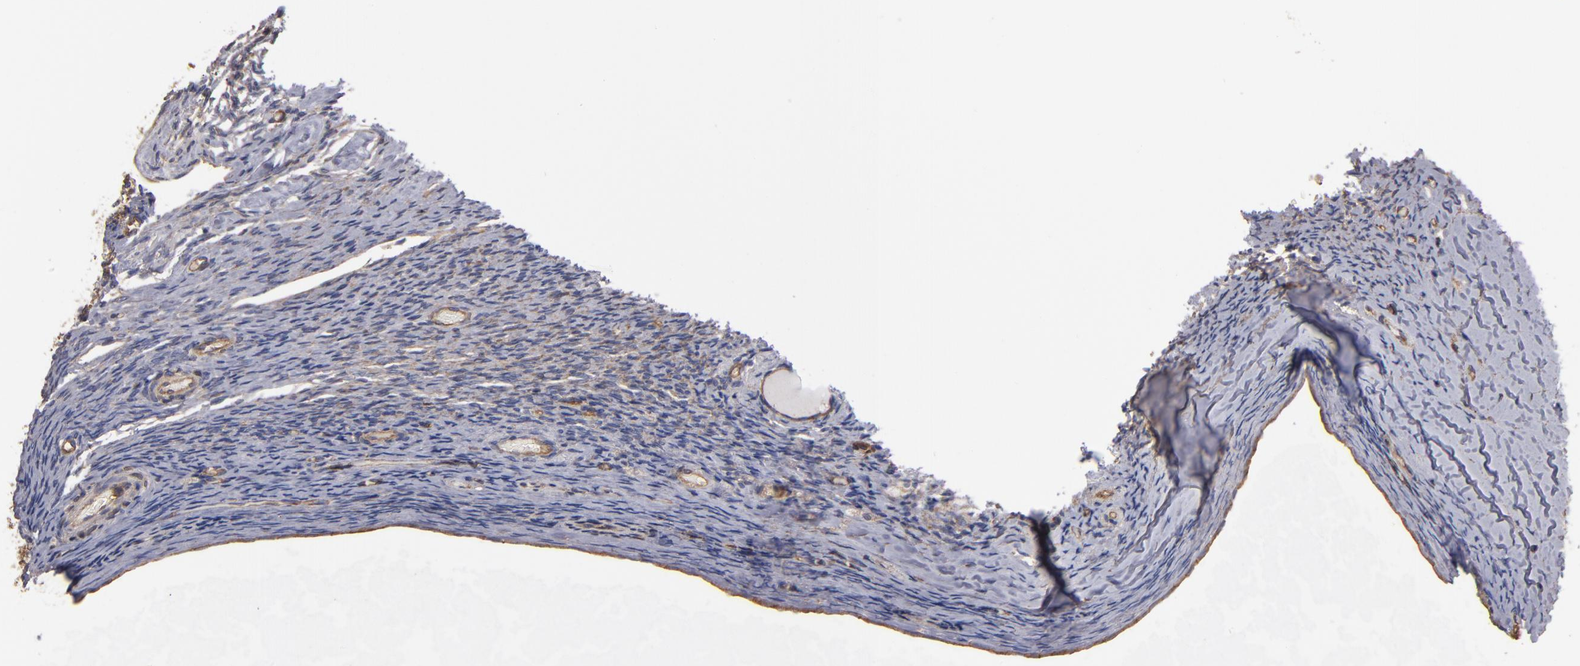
{"staining": {"intensity": "weak", "quantity": ">75%", "location": "cytoplasmic/membranous"}, "tissue": "ovary", "cell_type": "Ovarian stroma cells", "image_type": "normal", "snomed": [{"axis": "morphology", "description": "Normal tissue, NOS"}, {"axis": "topography", "description": "Ovary"}], "caption": "Weak cytoplasmic/membranous protein expression is identified in approximately >75% of ovarian stroma cells in ovary. (brown staining indicates protein expression, while blue staining denotes nuclei).", "gene": "ESYT2", "patient": {"sex": "female", "age": 60}}